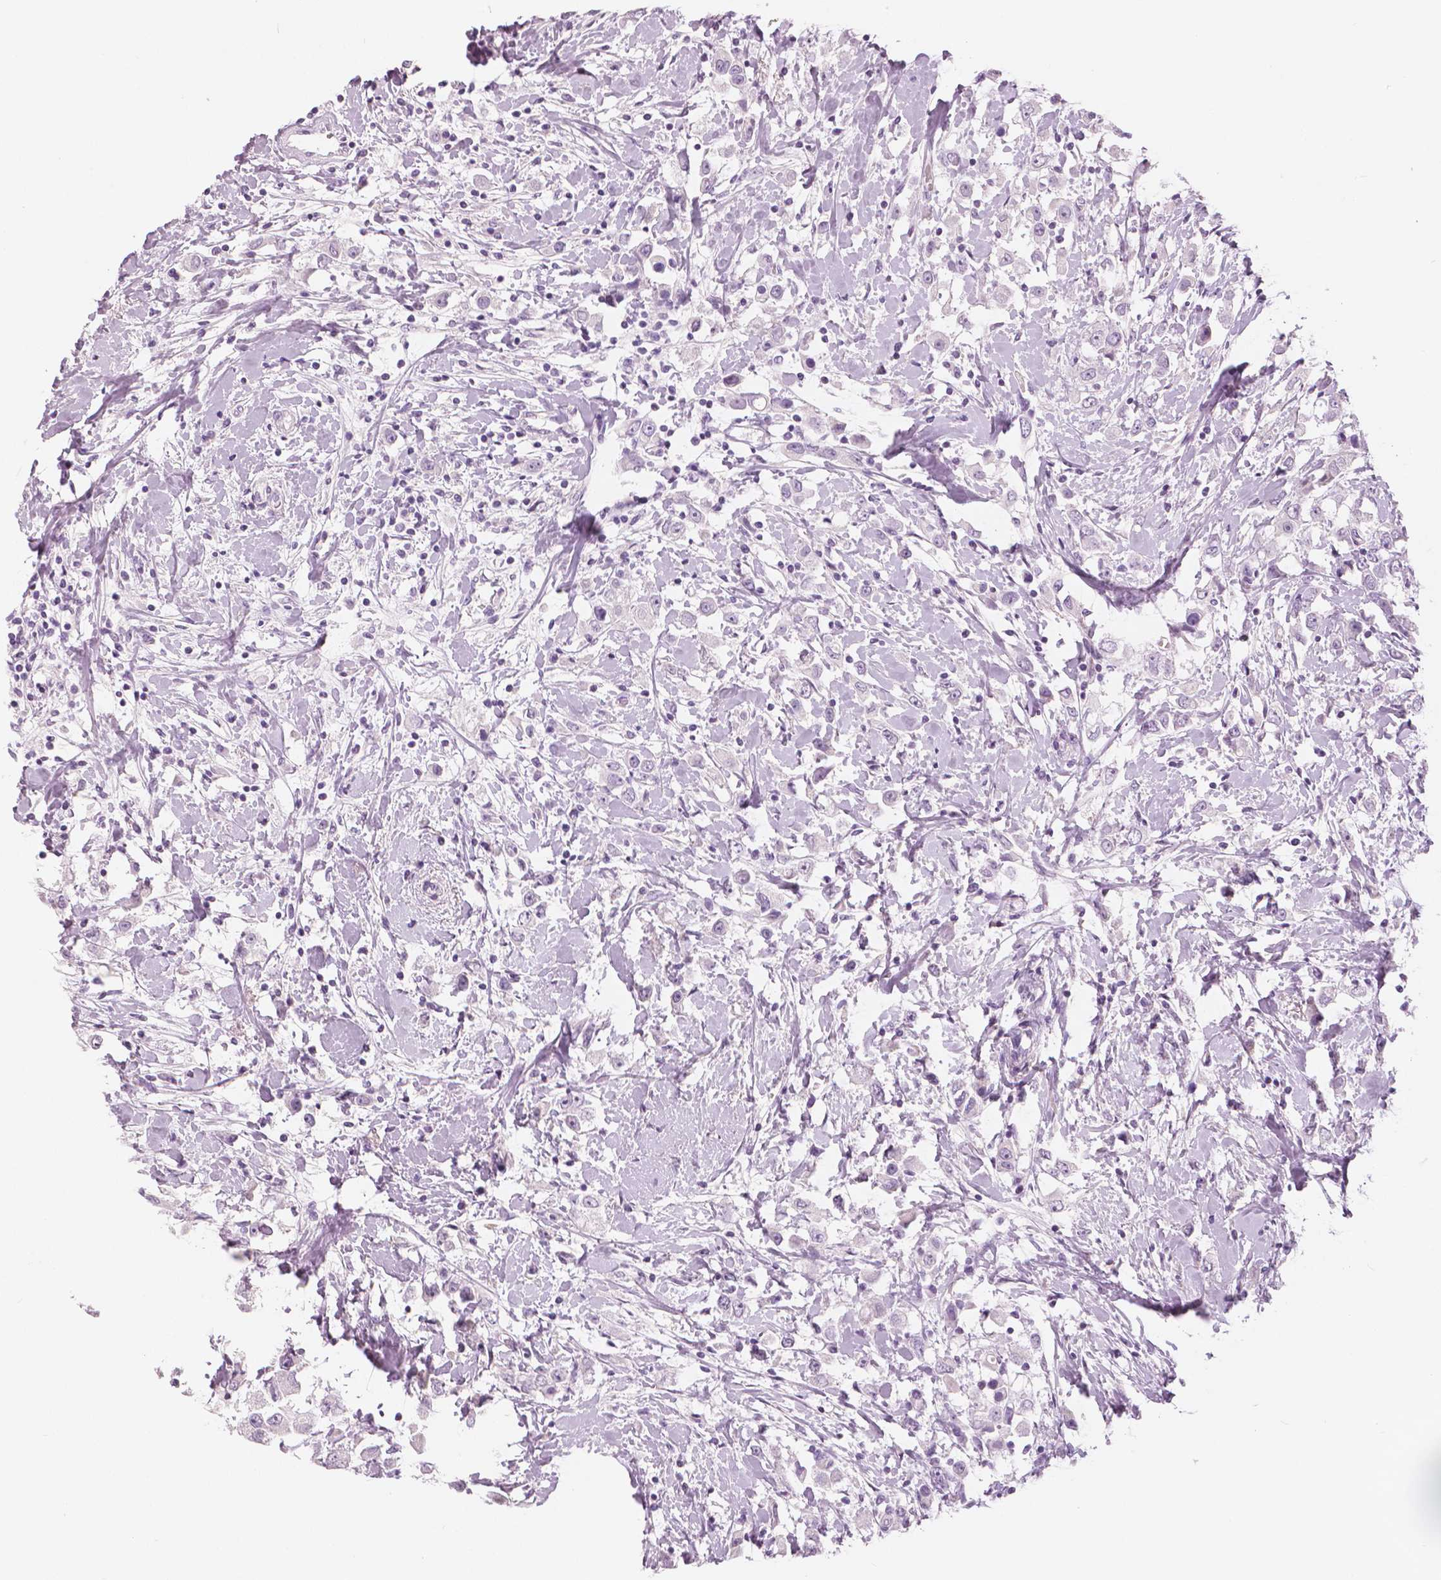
{"staining": {"intensity": "negative", "quantity": "none", "location": "none"}, "tissue": "breast cancer", "cell_type": "Tumor cells", "image_type": "cancer", "snomed": [{"axis": "morphology", "description": "Duct carcinoma"}, {"axis": "topography", "description": "Breast"}], "caption": "There is no significant staining in tumor cells of breast cancer (intraductal carcinoma).", "gene": "SLC24A1", "patient": {"sex": "female", "age": 61}}